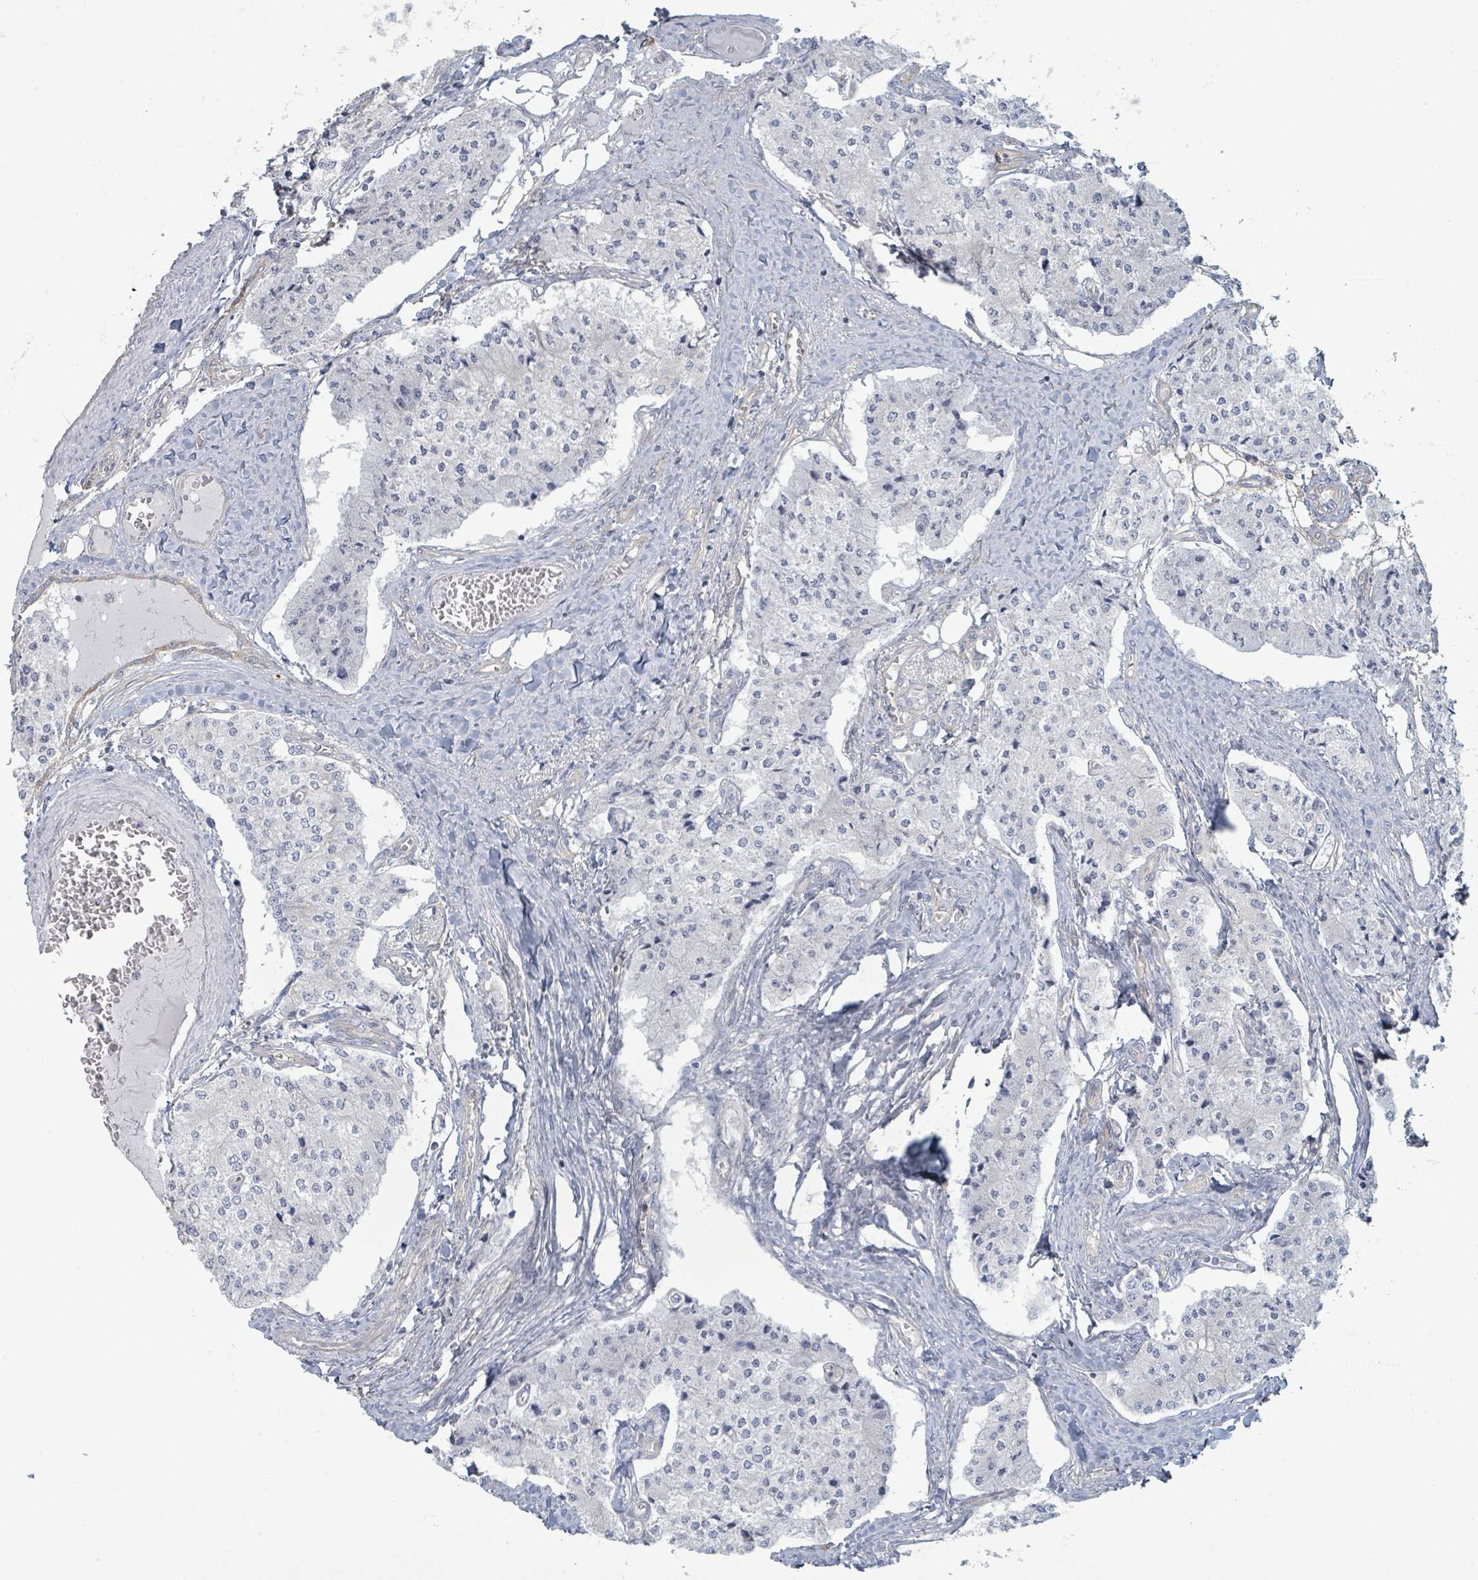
{"staining": {"intensity": "negative", "quantity": "none", "location": "none"}, "tissue": "carcinoid", "cell_type": "Tumor cells", "image_type": "cancer", "snomed": [{"axis": "morphology", "description": "Carcinoid, malignant, NOS"}, {"axis": "topography", "description": "Colon"}], "caption": "A photomicrograph of malignant carcinoid stained for a protein displays no brown staining in tumor cells. (Stains: DAB immunohistochemistry (IHC) with hematoxylin counter stain, Microscopy: brightfield microscopy at high magnification).", "gene": "COL13A1", "patient": {"sex": "female", "age": 52}}